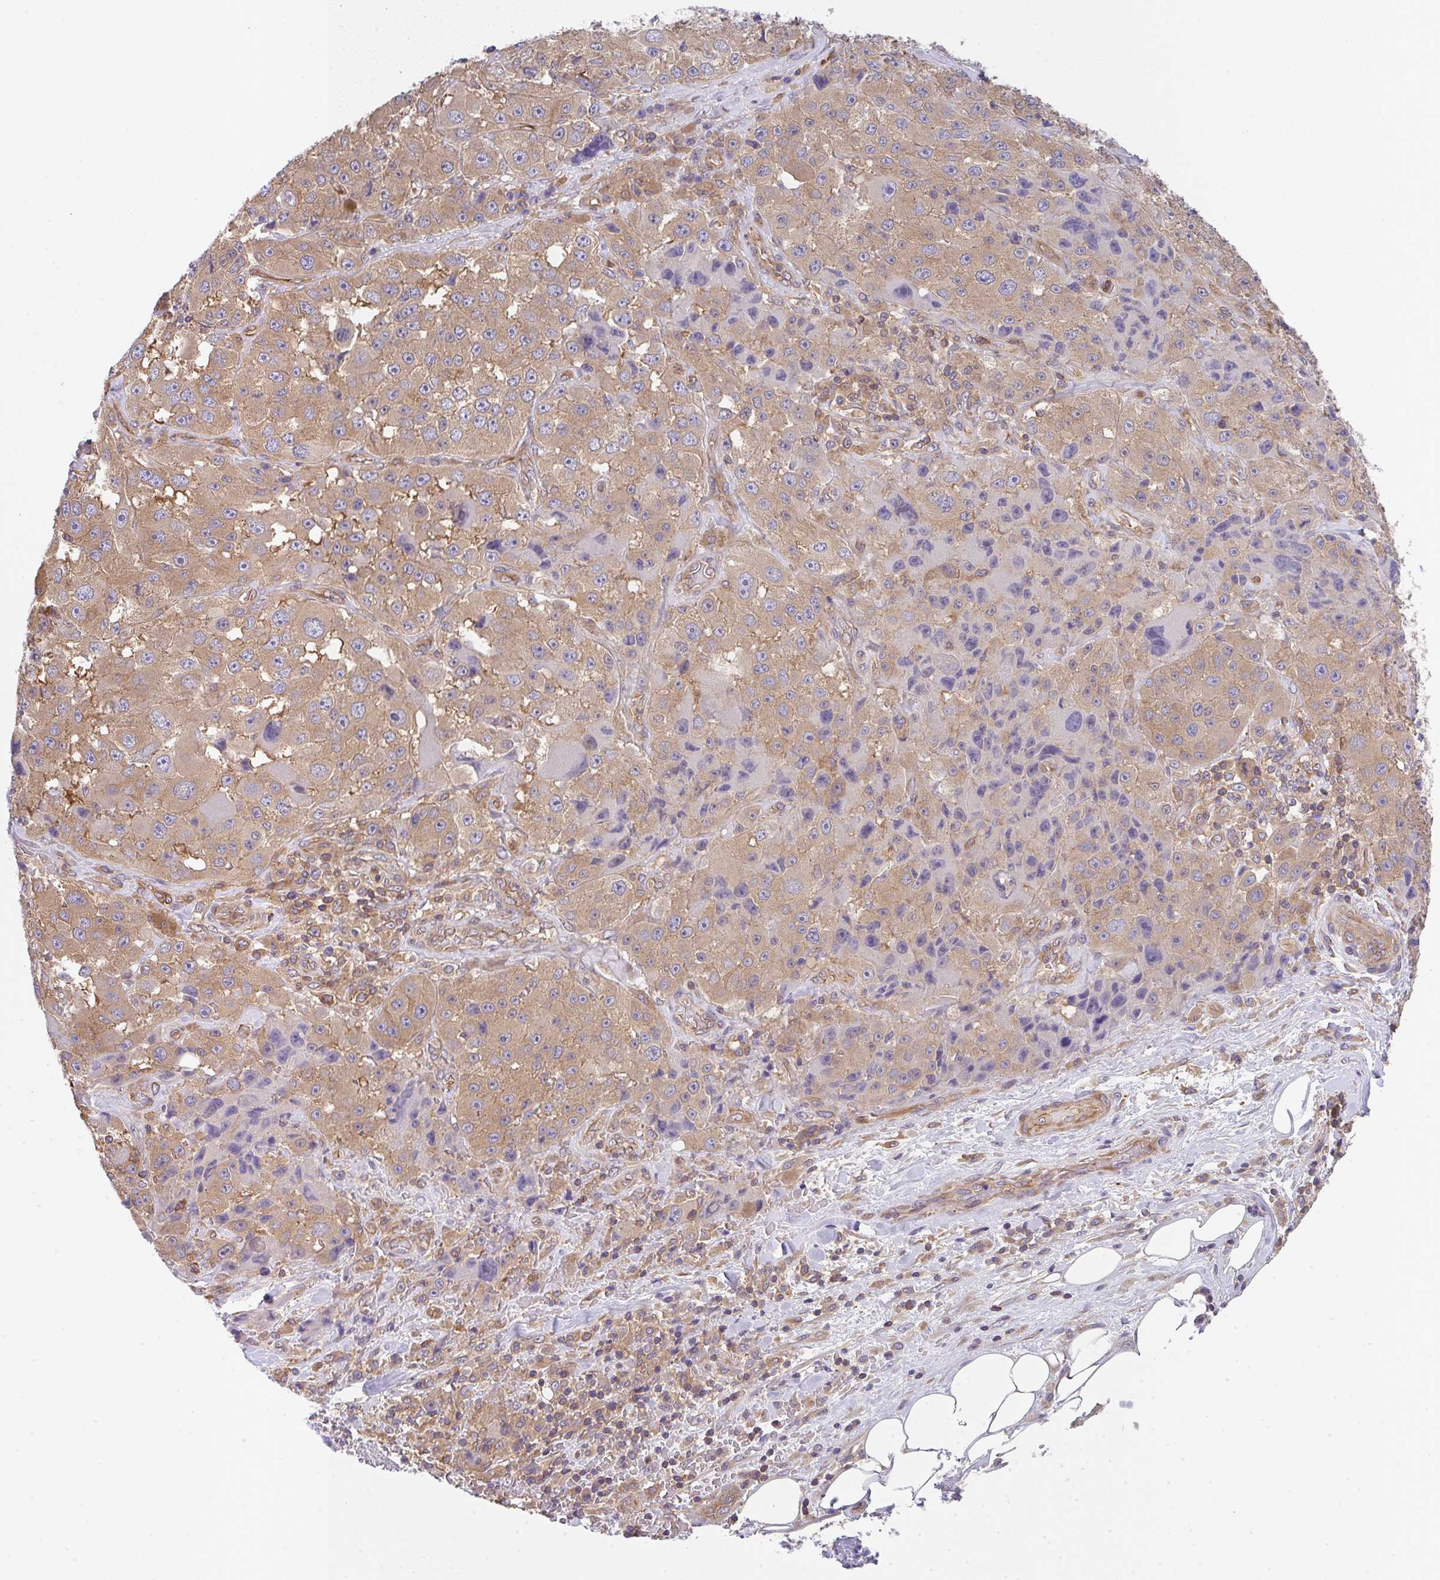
{"staining": {"intensity": "moderate", "quantity": ">75%", "location": "cytoplasmic/membranous"}, "tissue": "melanoma", "cell_type": "Tumor cells", "image_type": "cancer", "snomed": [{"axis": "morphology", "description": "Malignant melanoma, Metastatic site"}, {"axis": "topography", "description": "Lymph node"}], "caption": "Immunohistochemical staining of human melanoma displays medium levels of moderate cytoplasmic/membranous protein staining in about >75% of tumor cells.", "gene": "TMEM229A", "patient": {"sex": "male", "age": 62}}